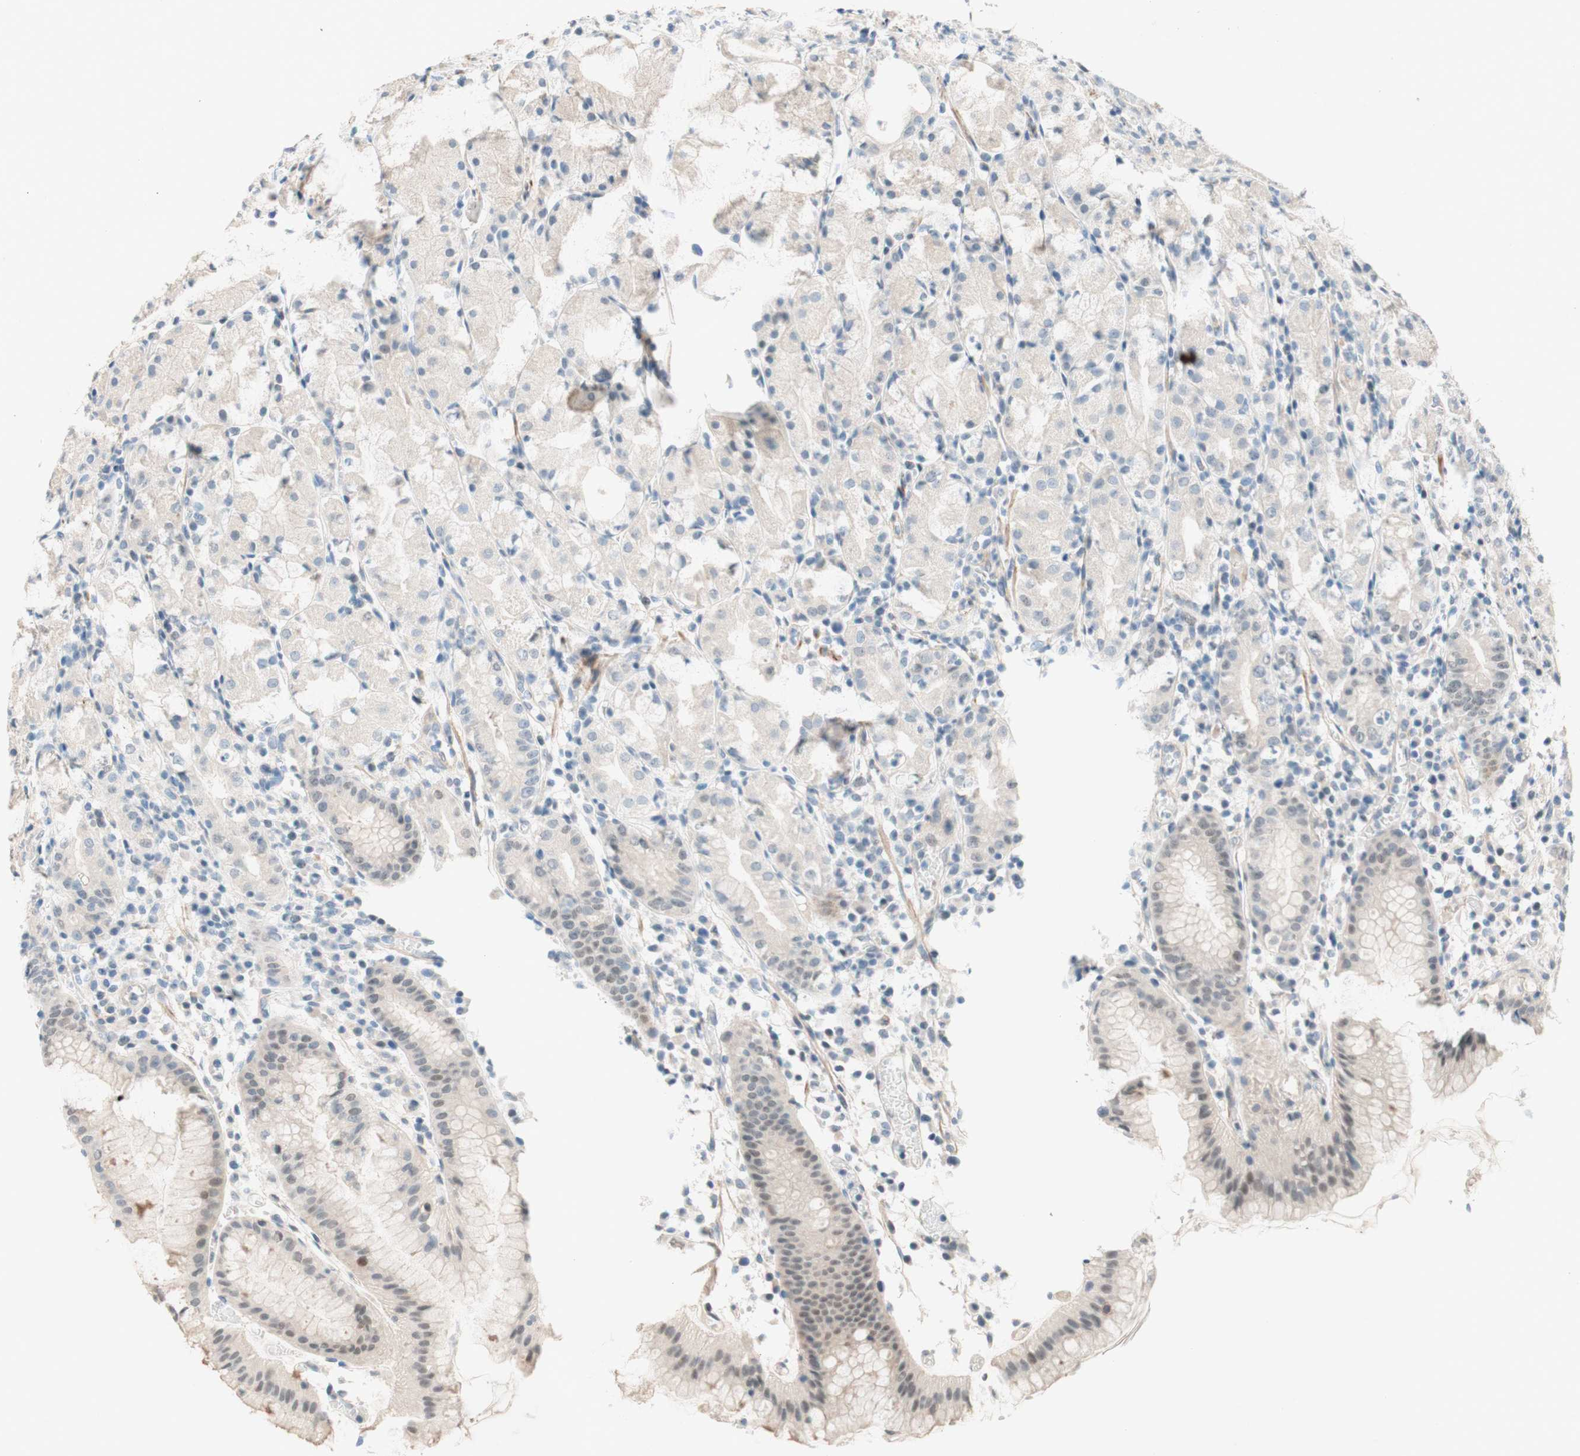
{"staining": {"intensity": "weak", "quantity": "25%-75%", "location": "cytoplasmic/membranous,nuclear"}, "tissue": "stomach", "cell_type": "Glandular cells", "image_type": "normal", "snomed": [{"axis": "morphology", "description": "Normal tissue, NOS"}, {"axis": "topography", "description": "Stomach"}, {"axis": "topography", "description": "Stomach, lower"}], "caption": "IHC (DAB (3,3'-diaminobenzidine)) staining of benign human stomach demonstrates weak cytoplasmic/membranous,nuclear protein positivity in approximately 25%-75% of glandular cells. The protein of interest is shown in brown color, while the nuclei are stained blue.", "gene": "JPH1", "patient": {"sex": "female", "age": 75}}